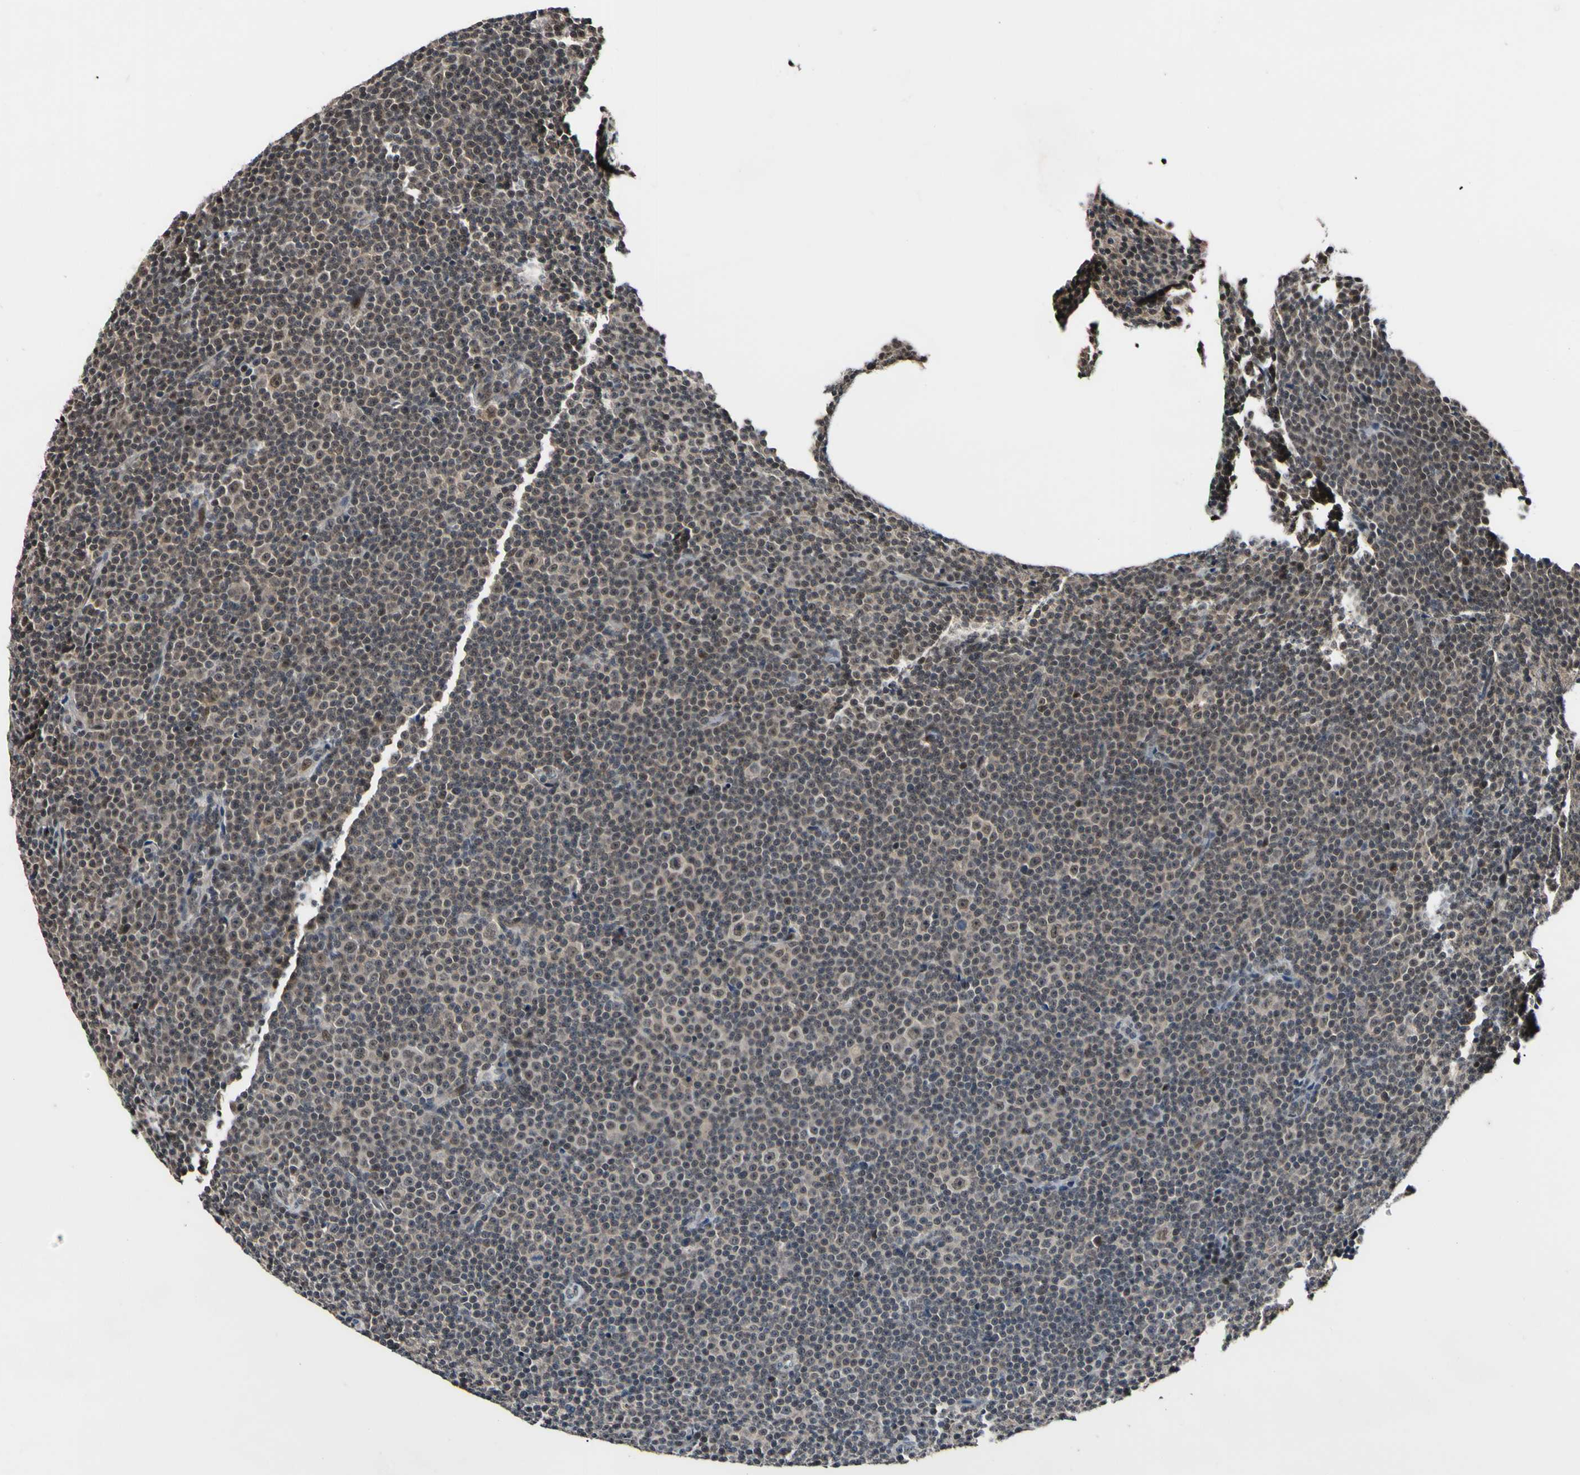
{"staining": {"intensity": "weak", "quantity": ">75%", "location": "cytoplasmic/membranous,nuclear"}, "tissue": "lymphoma", "cell_type": "Tumor cells", "image_type": "cancer", "snomed": [{"axis": "morphology", "description": "Malignant lymphoma, non-Hodgkin's type, Low grade"}, {"axis": "topography", "description": "Lymph node"}], "caption": "Brown immunohistochemical staining in low-grade malignant lymphoma, non-Hodgkin's type exhibits weak cytoplasmic/membranous and nuclear staining in about >75% of tumor cells. The protein is shown in brown color, while the nuclei are stained blue.", "gene": "PSMD10", "patient": {"sex": "female", "age": 67}}